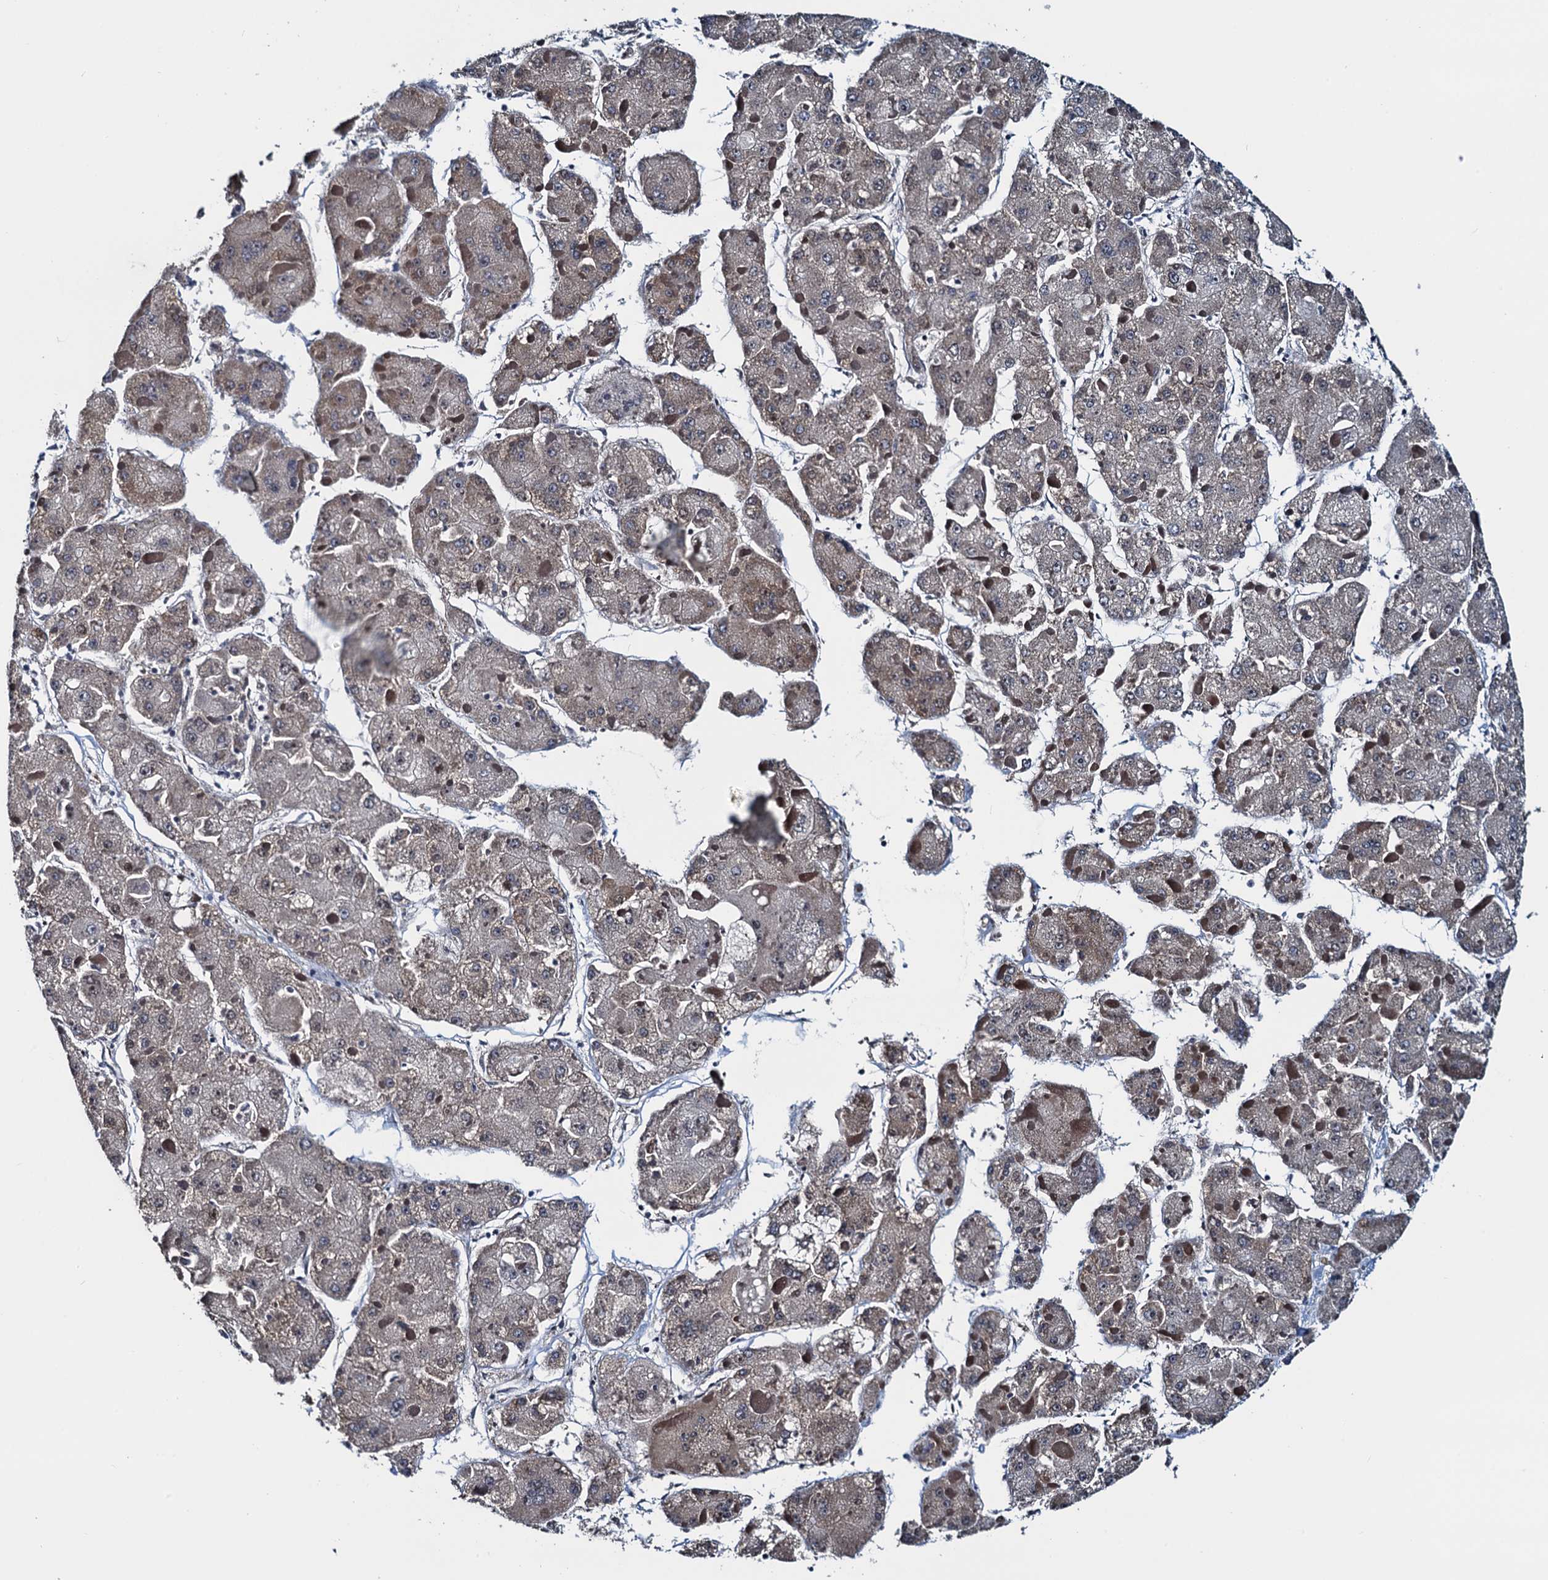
{"staining": {"intensity": "weak", "quantity": ">75%", "location": "cytoplasmic/membranous"}, "tissue": "liver cancer", "cell_type": "Tumor cells", "image_type": "cancer", "snomed": [{"axis": "morphology", "description": "Carcinoma, Hepatocellular, NOS"}, {"axis": "topography", "description": "Liver"}], "caption": "There is low levels of weak cytoplasmic/membranous staining in tumor cells of hepatocellular carcinoma (liver), as demonstrated by immunohistochemical staining (brown color).", "gene": "RNF125", "patient": {"sex": "female", "age": 73}}